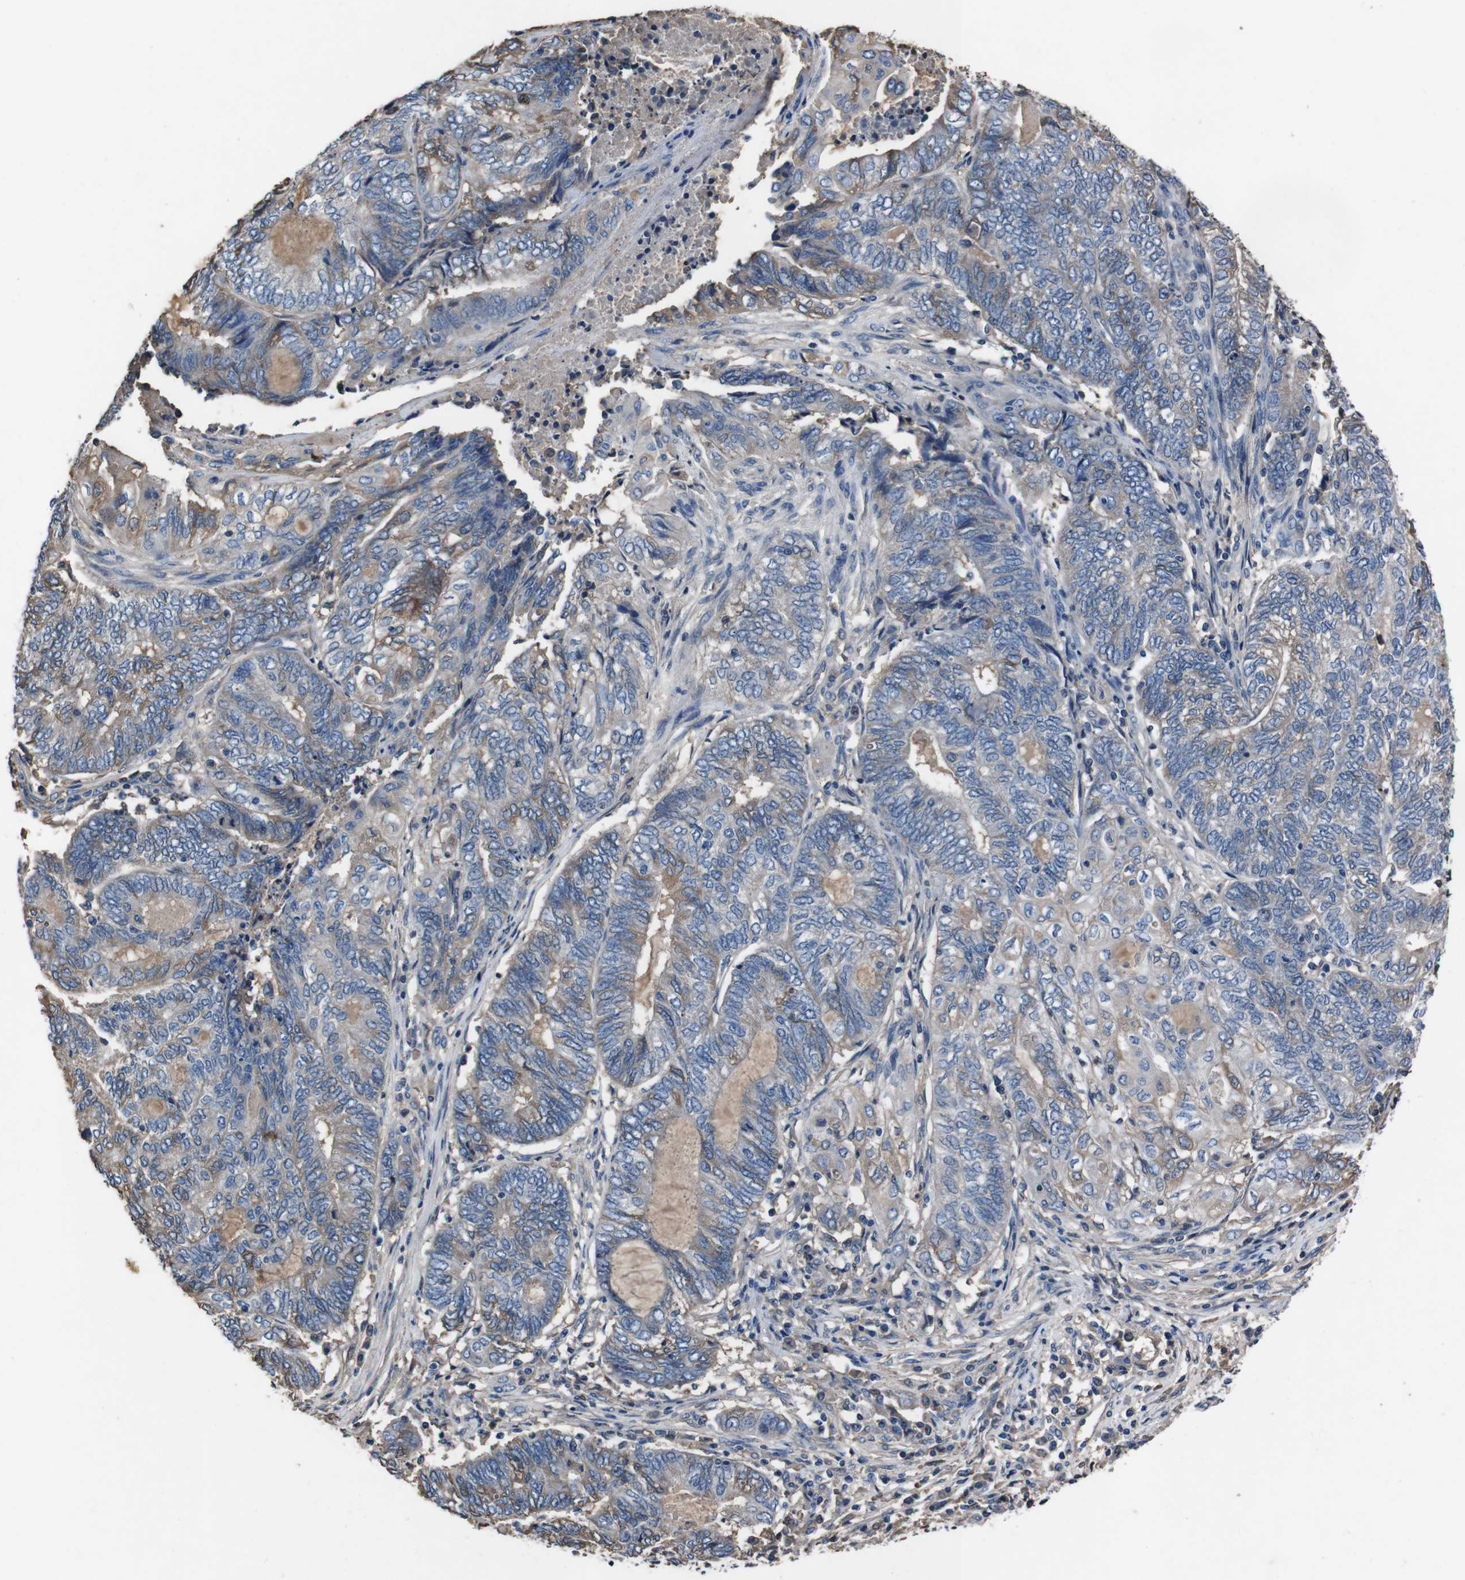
{"staining": {"intensity": "weak", "quantity": "25%-75%", "location": "cytoplasmic/membranous"}, "tissue": "endometrial cancer", "cell_type": "Tumor cells", "image_type": "cancer", "snomed": [{"axis": "morphology", "description": "Adenocarcinoma, NOS"}, {"axis": "topography", "description": "Uterus"}, {"axis": "topography", "description": "Endometrium"}], "caption": "Tumor cells reveal weak cytoplasmic/membranous expression in about 25%-75% of cells in endometrial cancer.", "gene": "LEP", "patient": {"sex": "female", "age": 70}}